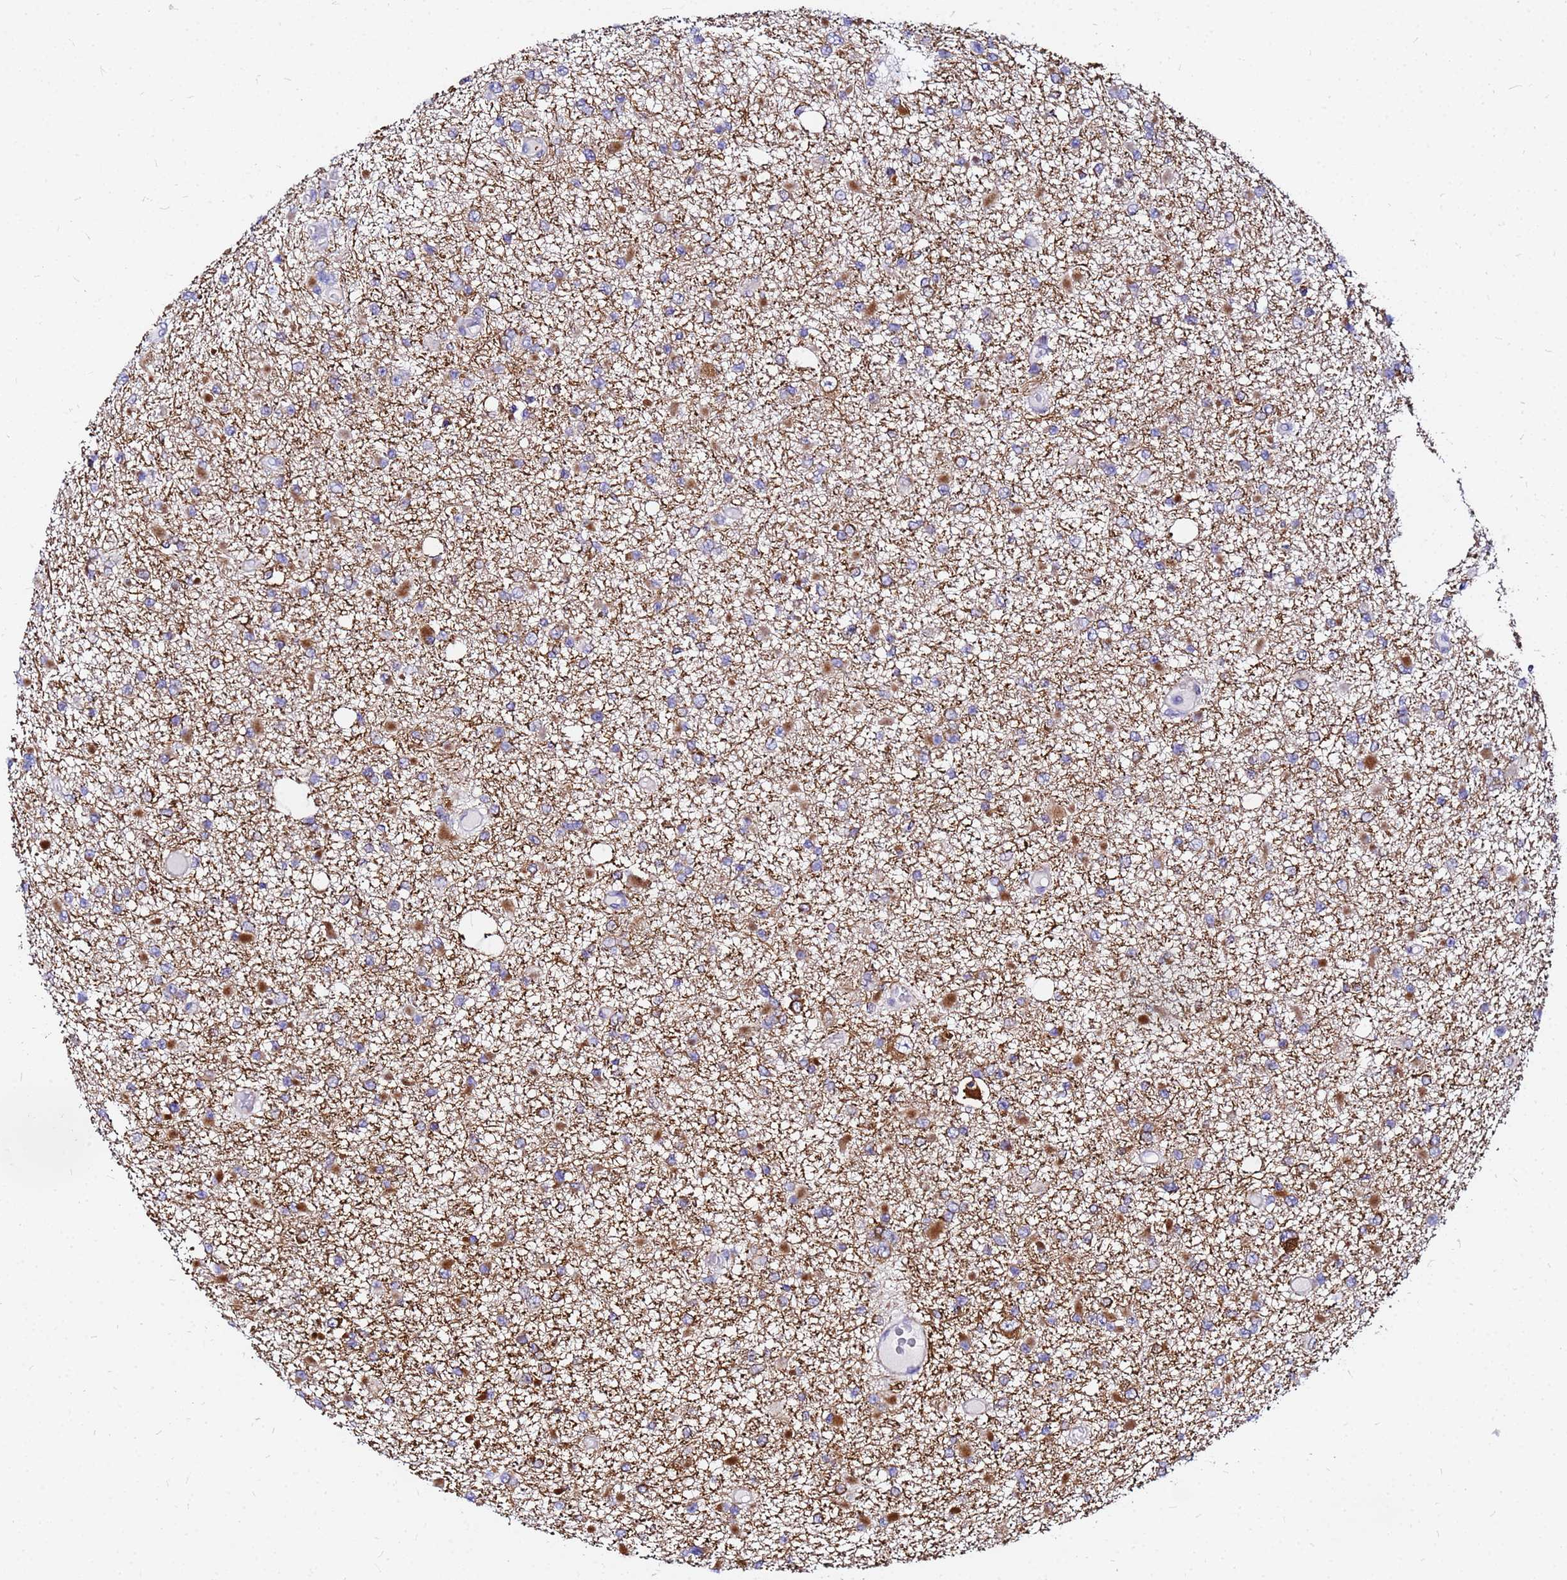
{"staining": {"intensity": "moderate", "quantity": "<25%", "location": "cytoplasmic/membranous"}, "tissue": "glioma", "cell_type": "Tumor cells", "image_type": "cancer", "snomed": [{"axis": "morphology", "description": "Glioma, malignant, Low grade"}, {"axis": "topography", "description": "Brain"}], "caption": "There is low levels of moderate cytoplasmic/membranous expression in tumor cells of glioma, as demonstrated by immunohistochemical staining (brown color).", "gene": "TUBA8", "patient": {"sex": "female", "age": 22}}